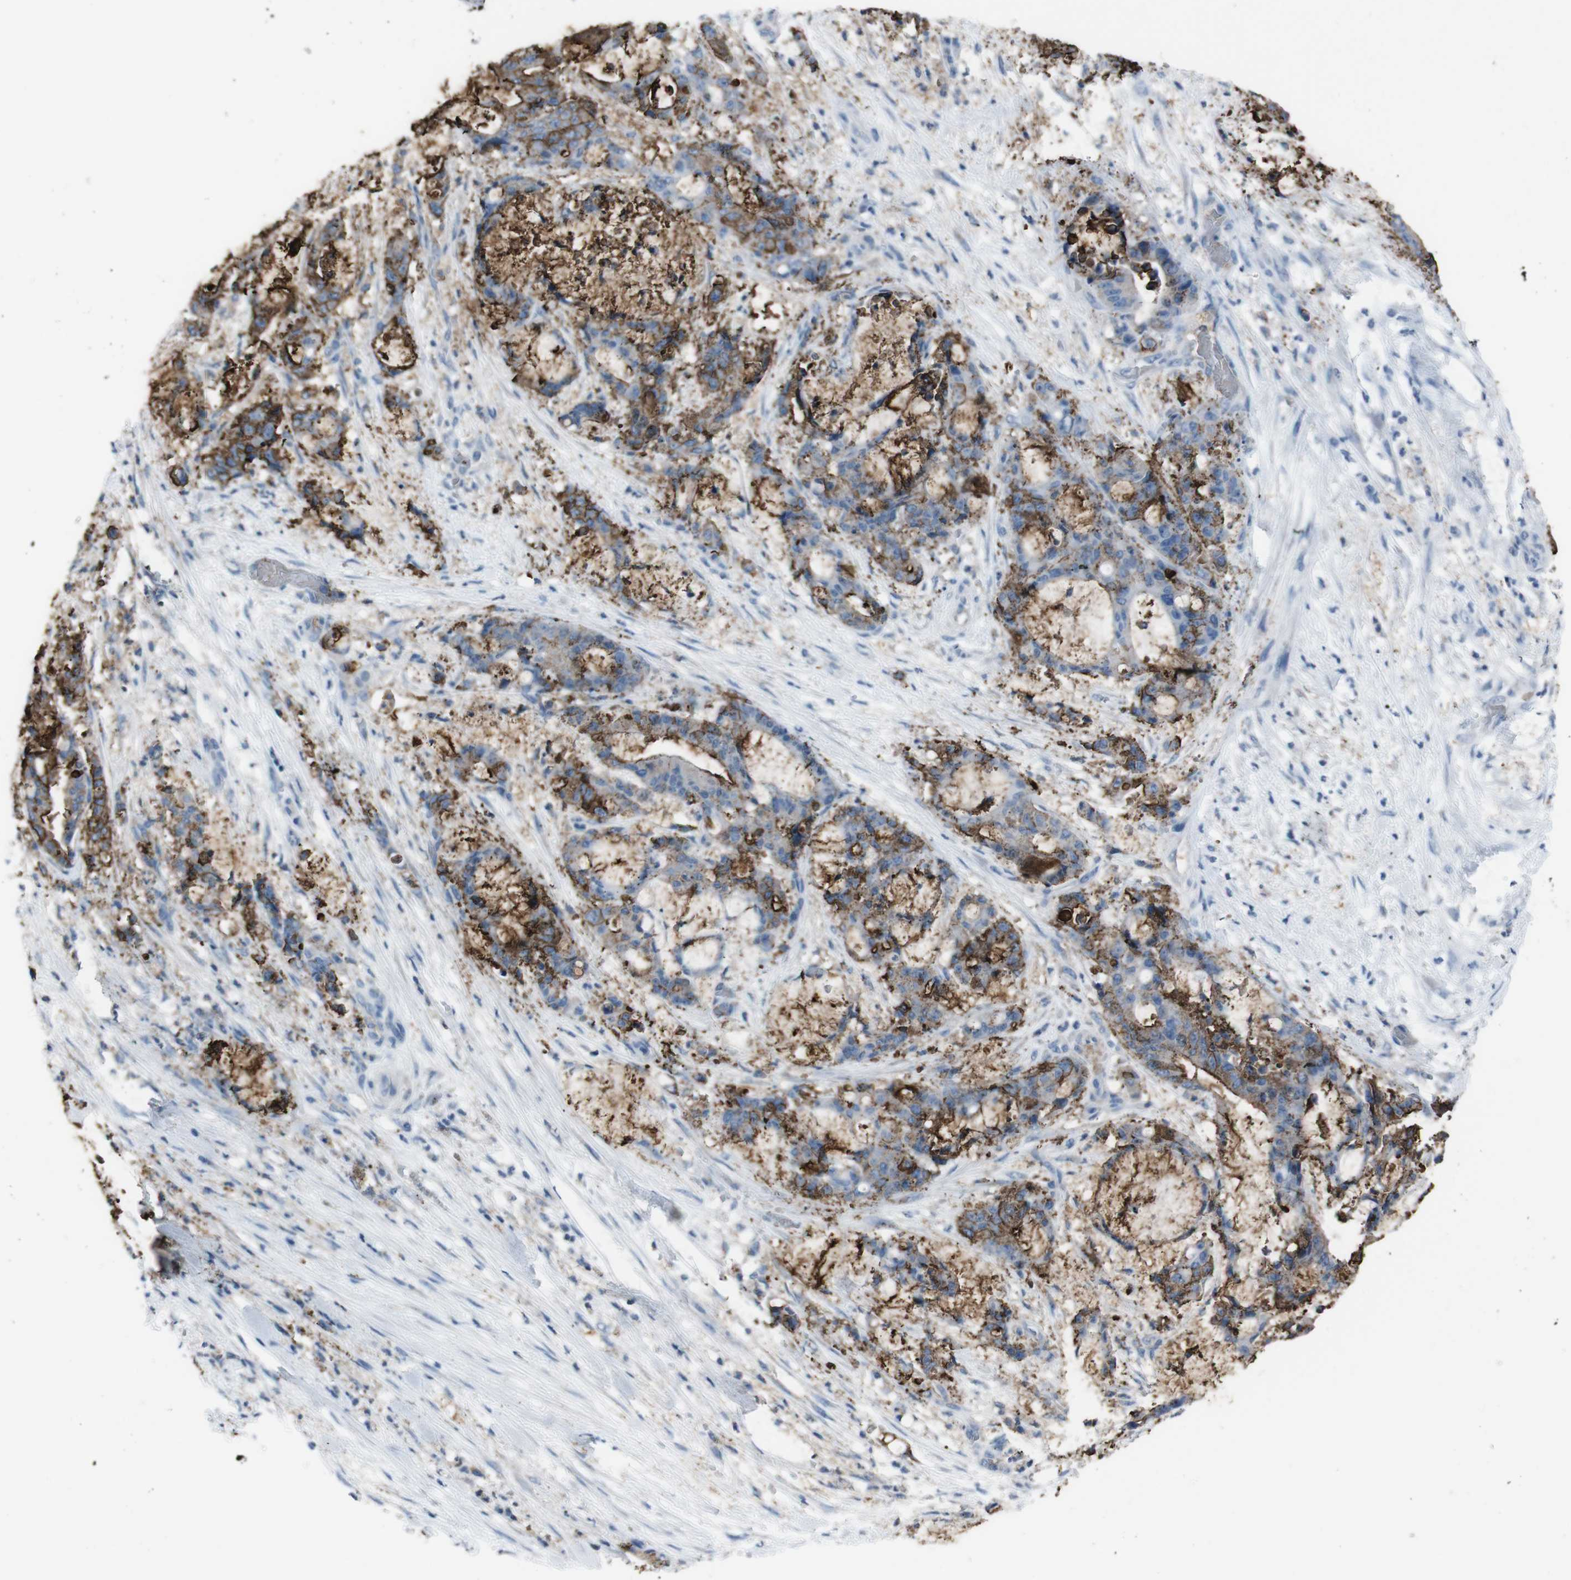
{"staining": {"intensity": "strong", "quantity": "25%-75%", "location": "cytoplasmic/membranous"}, "tissue": "liver cancer", "cell_type": "Tumor cells", "image_type": "cancer", "snomed": [{"axis": "morphology", "description": "Normal tissue, NOS"}, {"axis": "morphology", "description": "Cholangiocarcinoma"}, {"axis": "topography", "description": "Liver"}, {"axis": "topography", "description": "Peripheral nerve tissue"}], "caption": "Immunohistochemistry (IHC) photomicrograph of liver cancer (cholangiocarcinoma) stained for a protein (brown), which reveals high levels of strong cytoplasmic/membranous staining in approximately 25%-75% of tumor cells.", "gene": "ST6GAL1", "patient": {"sex": "female", "age": 73}}